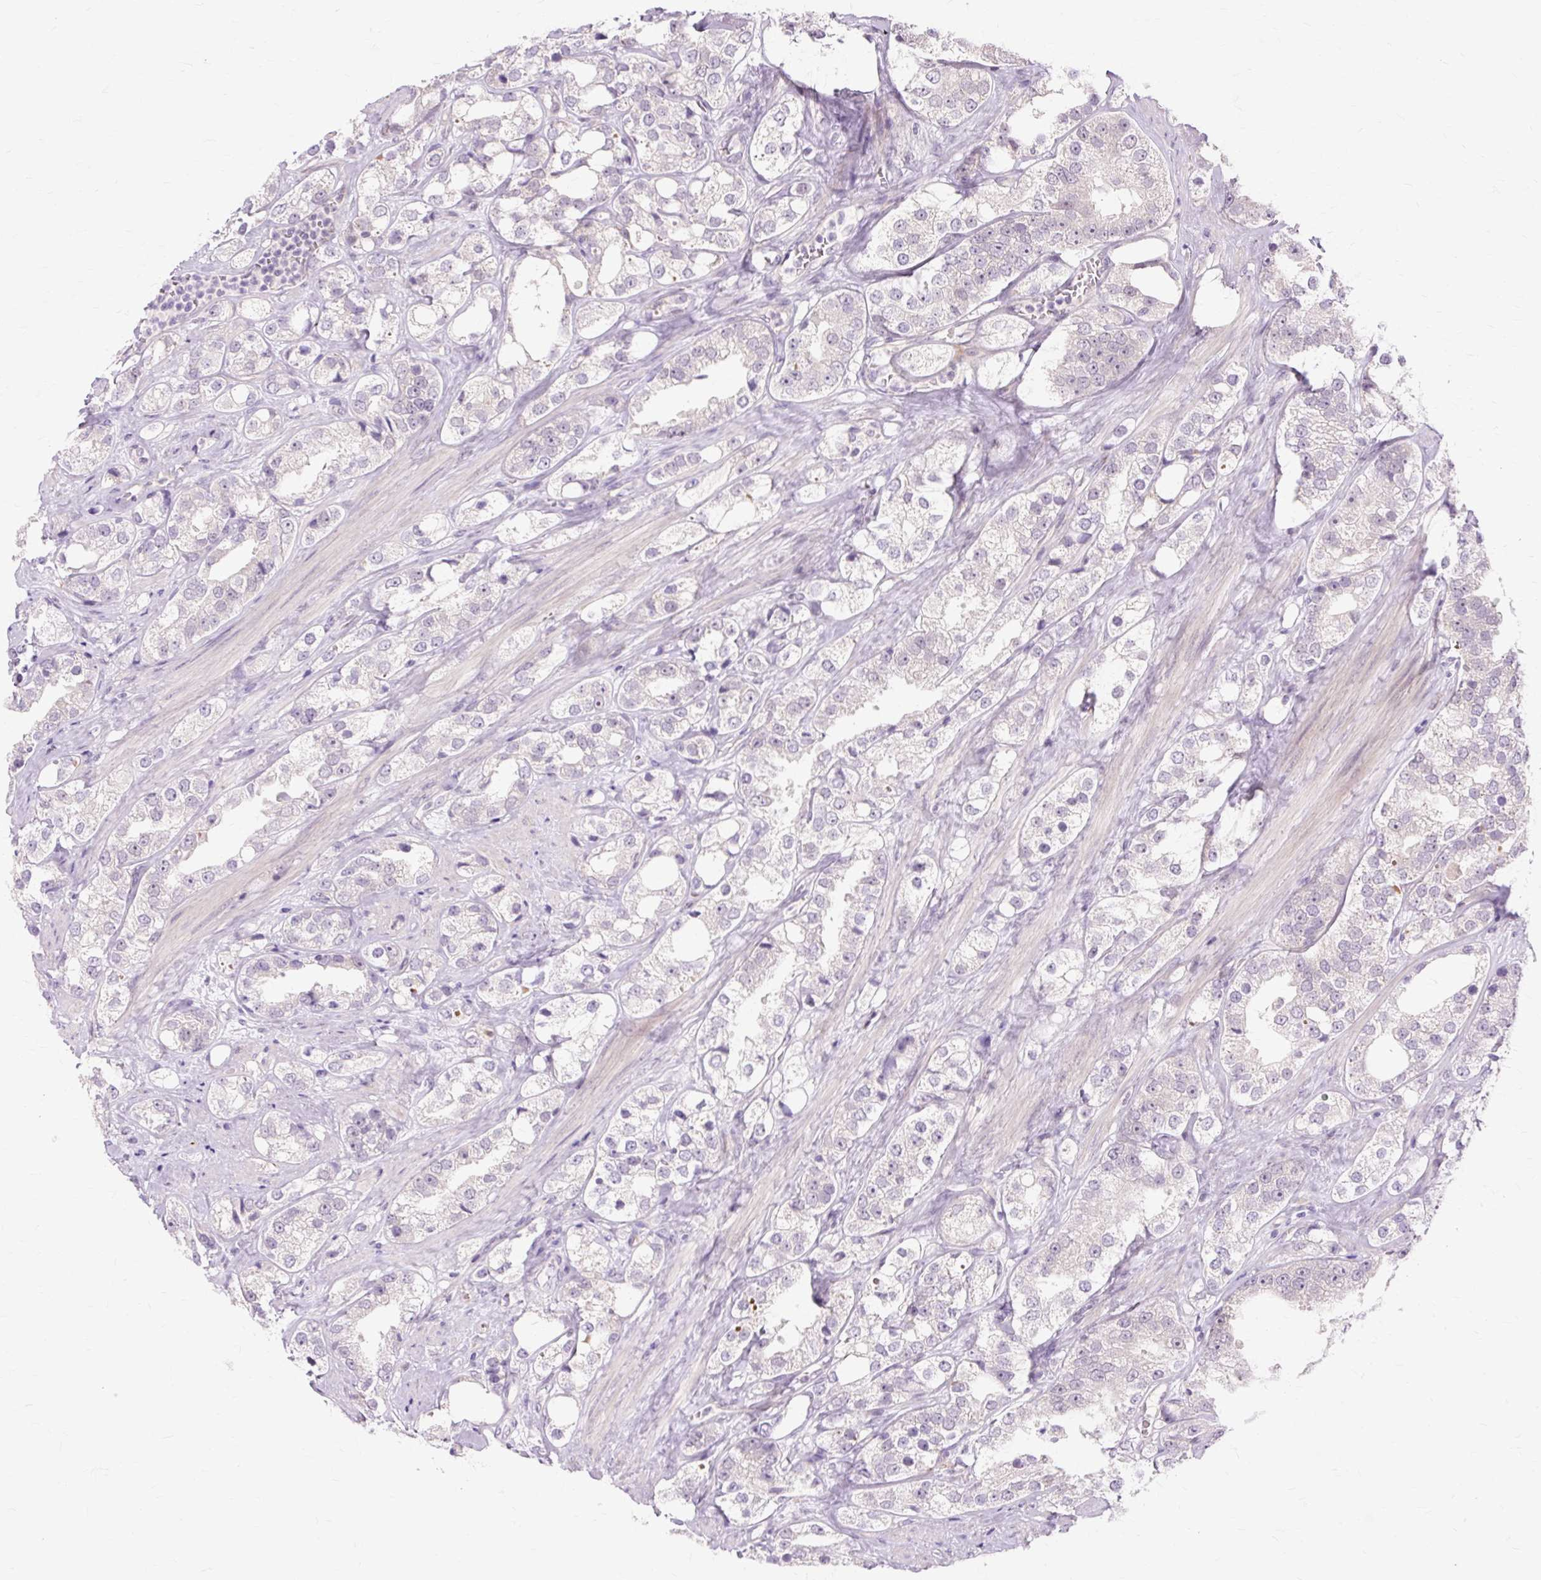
{"staining": {"intensity": "negative", "quantity": "none", "location": "none"}, "tissue": "prostate cancer", "cell_type": "Tumor cells", "image_type": "cancer", "snomed": [{"axis": "morphology", "description": "Adenocarcinoma, NOS"}, {"axis": "topography", "description": "Prostate"}], "caption": "The micrograph shows no staining of tumor cells in adenocarcinoma (prostate).", "gene": "ZNF35", "patient": {"sex": "male", "age": 79}}